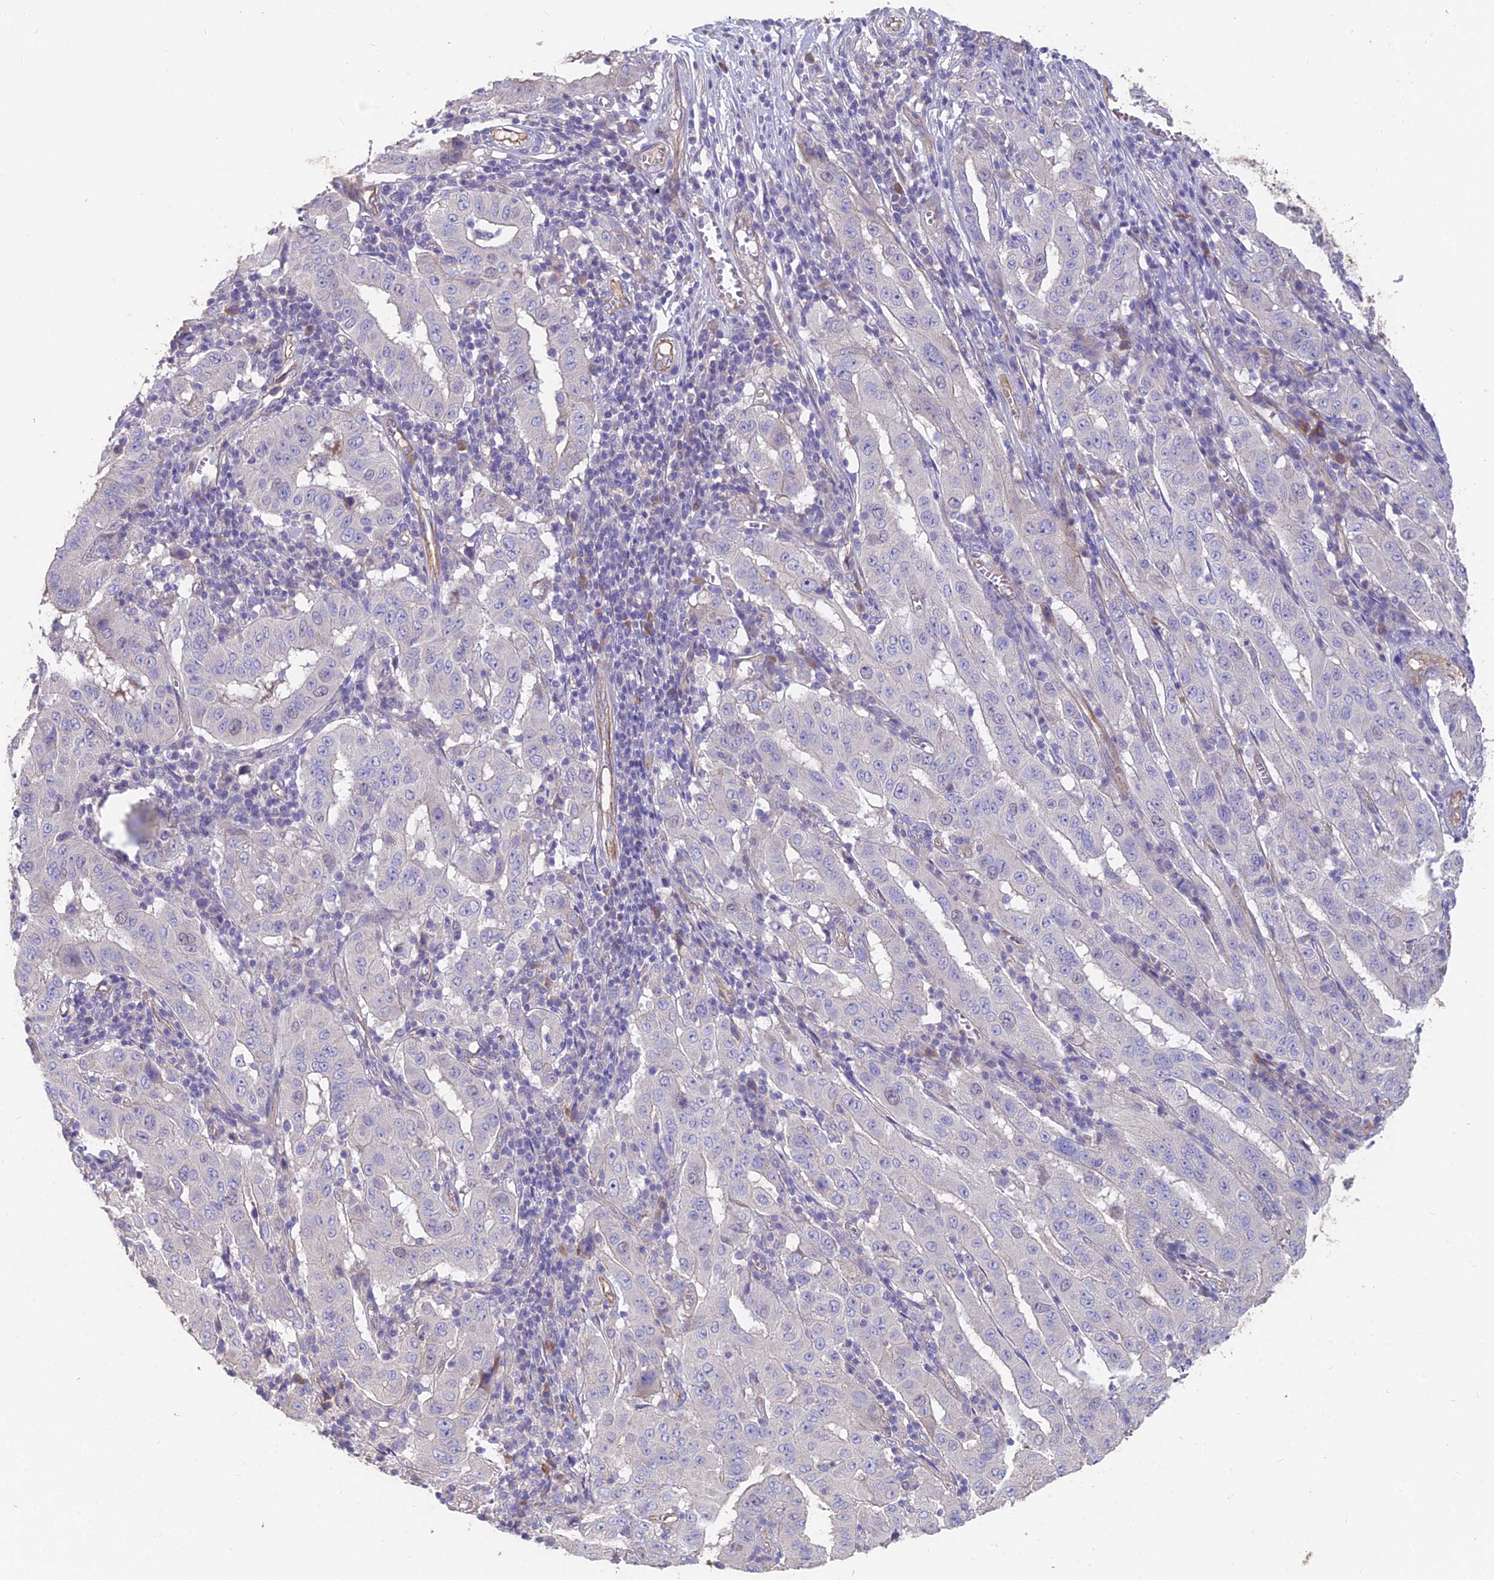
{"staining": {"intensity": "negative", "quantity": "none", "location": "none"}, "tissue": "pancreatic cancer", "cell_type": "Tumor cells", "image_type": "cancer", "snomed": [{"axis": "morphology", "description": "Adenocarcinoma, NOS"}, {"axis": "topography", "description": "Pancreas"}], "caption": "Pancreatic cancer was stained to show a protein in brown. There is no significant expression in tumor cells. Nuclei are stained in blue.", "gene": "FAM168B", "patient": {"sex": "male", "age": 63}}